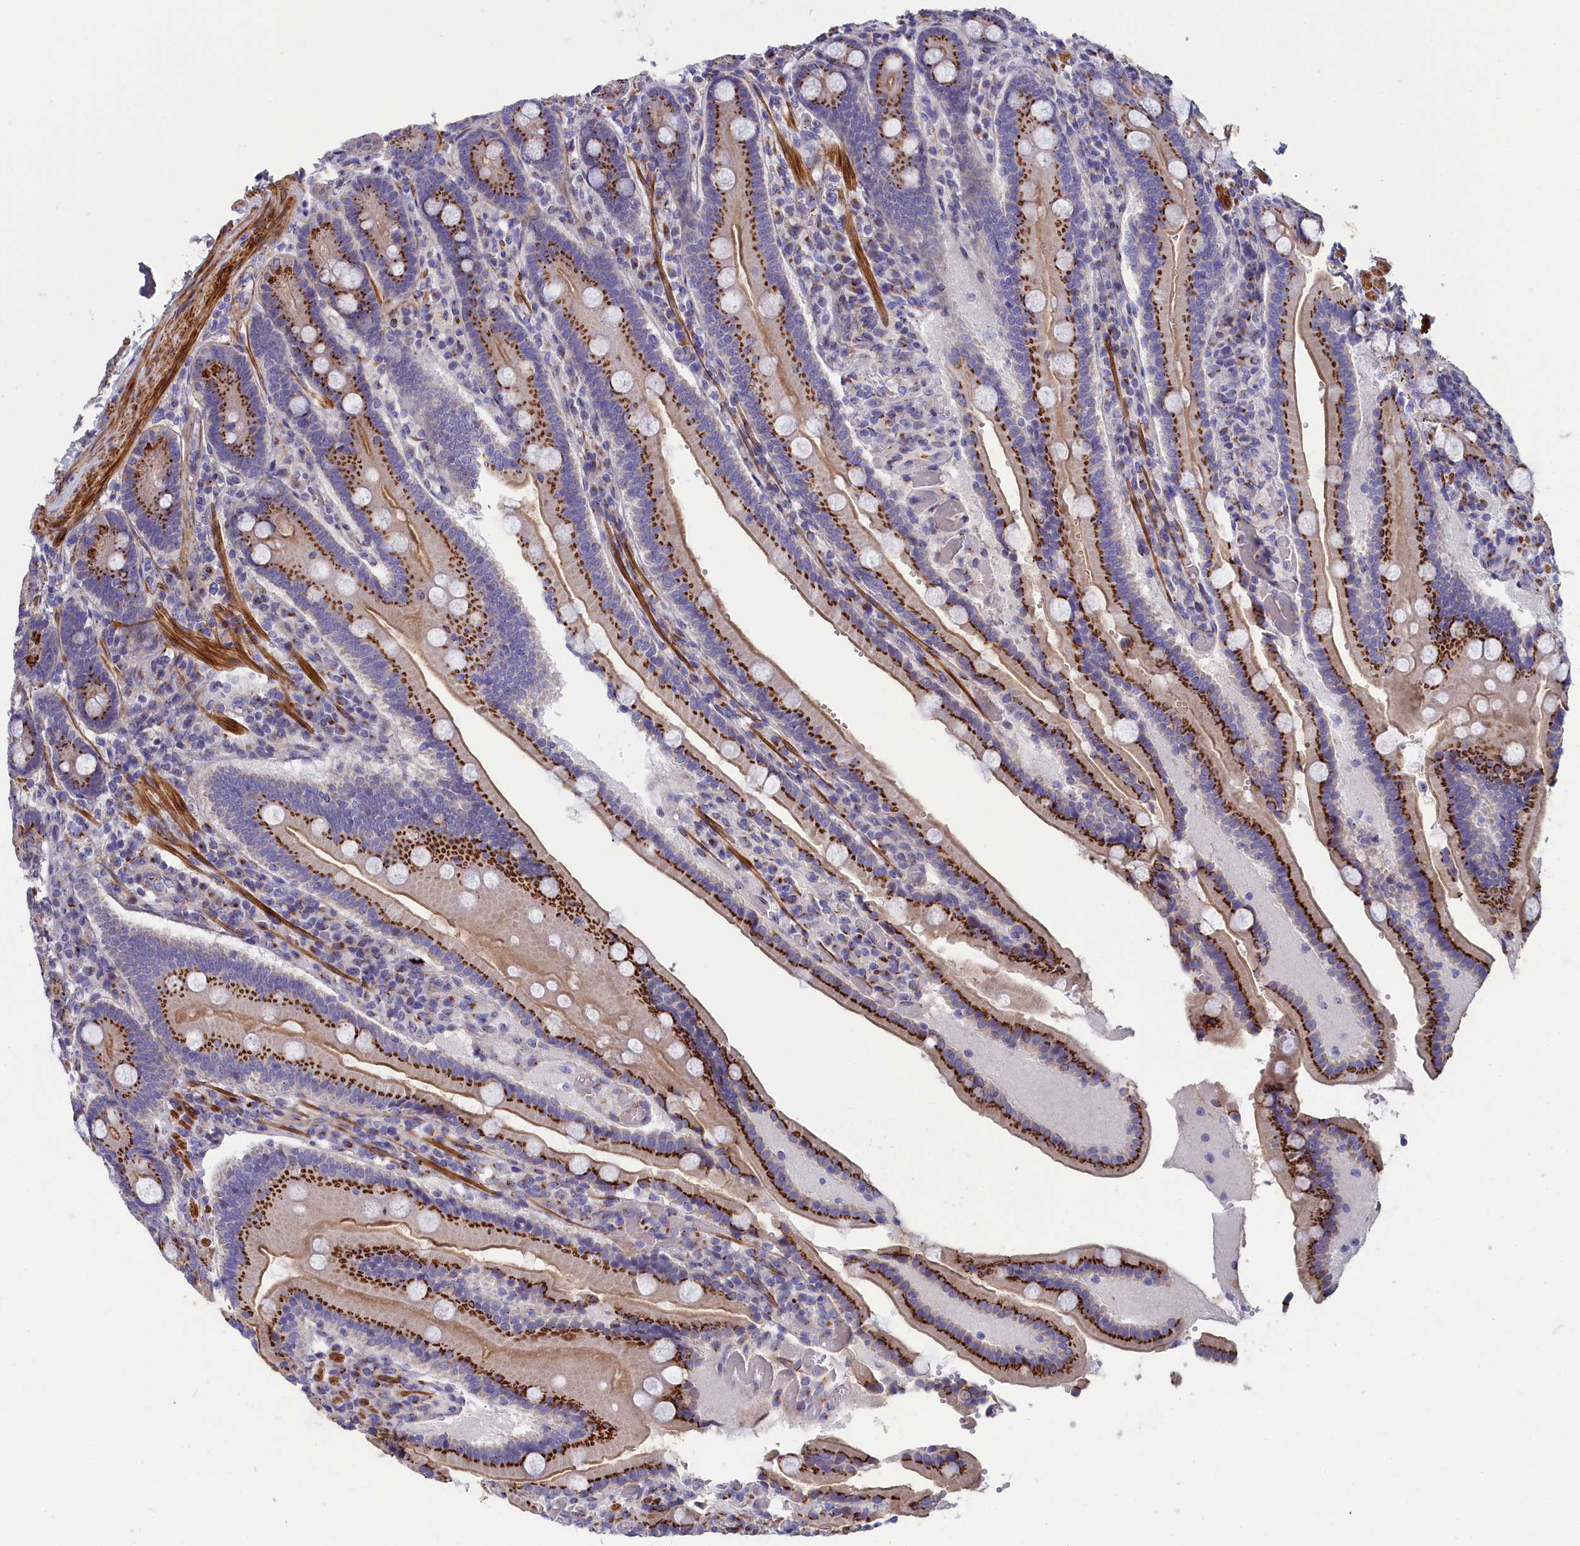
{"staining": {"intensity": "strong", "quantity": ">75%", "location": "cytoplasmic/membranous"}, "tissue": "duodenum", "cell_type": "Glandular cells", "image_type": "normal", "snomed": [{"axis": "morphology", "description": "Normal tissue, NOS"}, {"axis": "topography", "description": "Duodenum"}], "caption": "This histopathology image reveals immunohistochemistry staining of normal human duodenum, with high strong cytoplasmic/membranous staining in about >75% of glandular cells.", "gene": "TUBGCP4", "patient": {"sex": "female", "age": 62}}